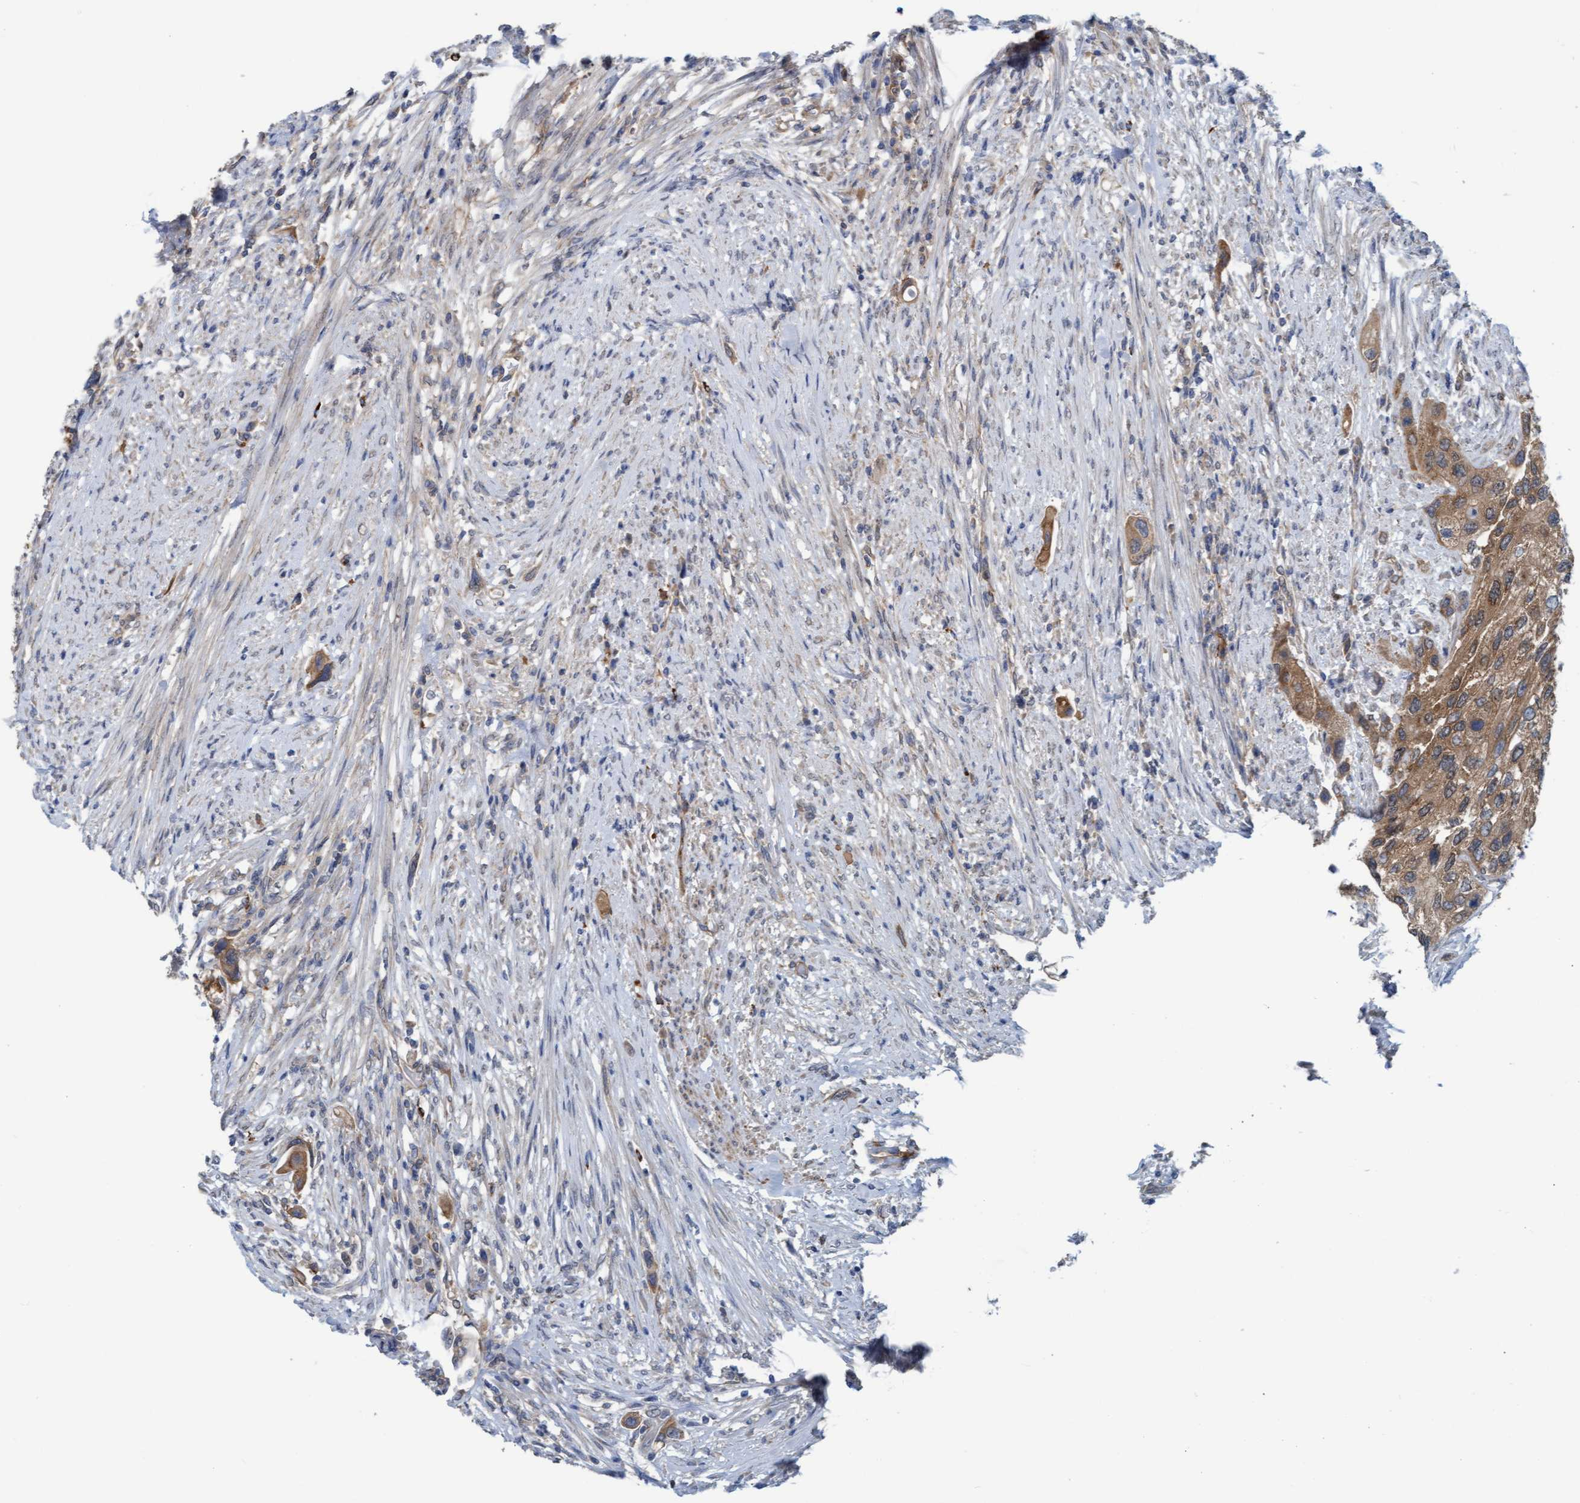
{"staining": {"intensity": "moderate", "quantity": ">75%", "location": "cytoplasmic/membranous"}, "tissue": "urothelial cancer", "cell_type": "Tumor cells", "image_type": "cancer", "snomed": [{"axis": "morphology", "description": "Urothelial carcinoma, High grade"}, {"axis": "topography", "description": "Urinary bladder"}], "caption": "This histopathology image exhibits immunohistochemistry staining of human urothelial cancer, with medium moderate cytoplasmic/membranous expression in approximately >75% of tumor cells.", "gene": "LRSAM1", "patient": {"sex": "female", "age": 56}}